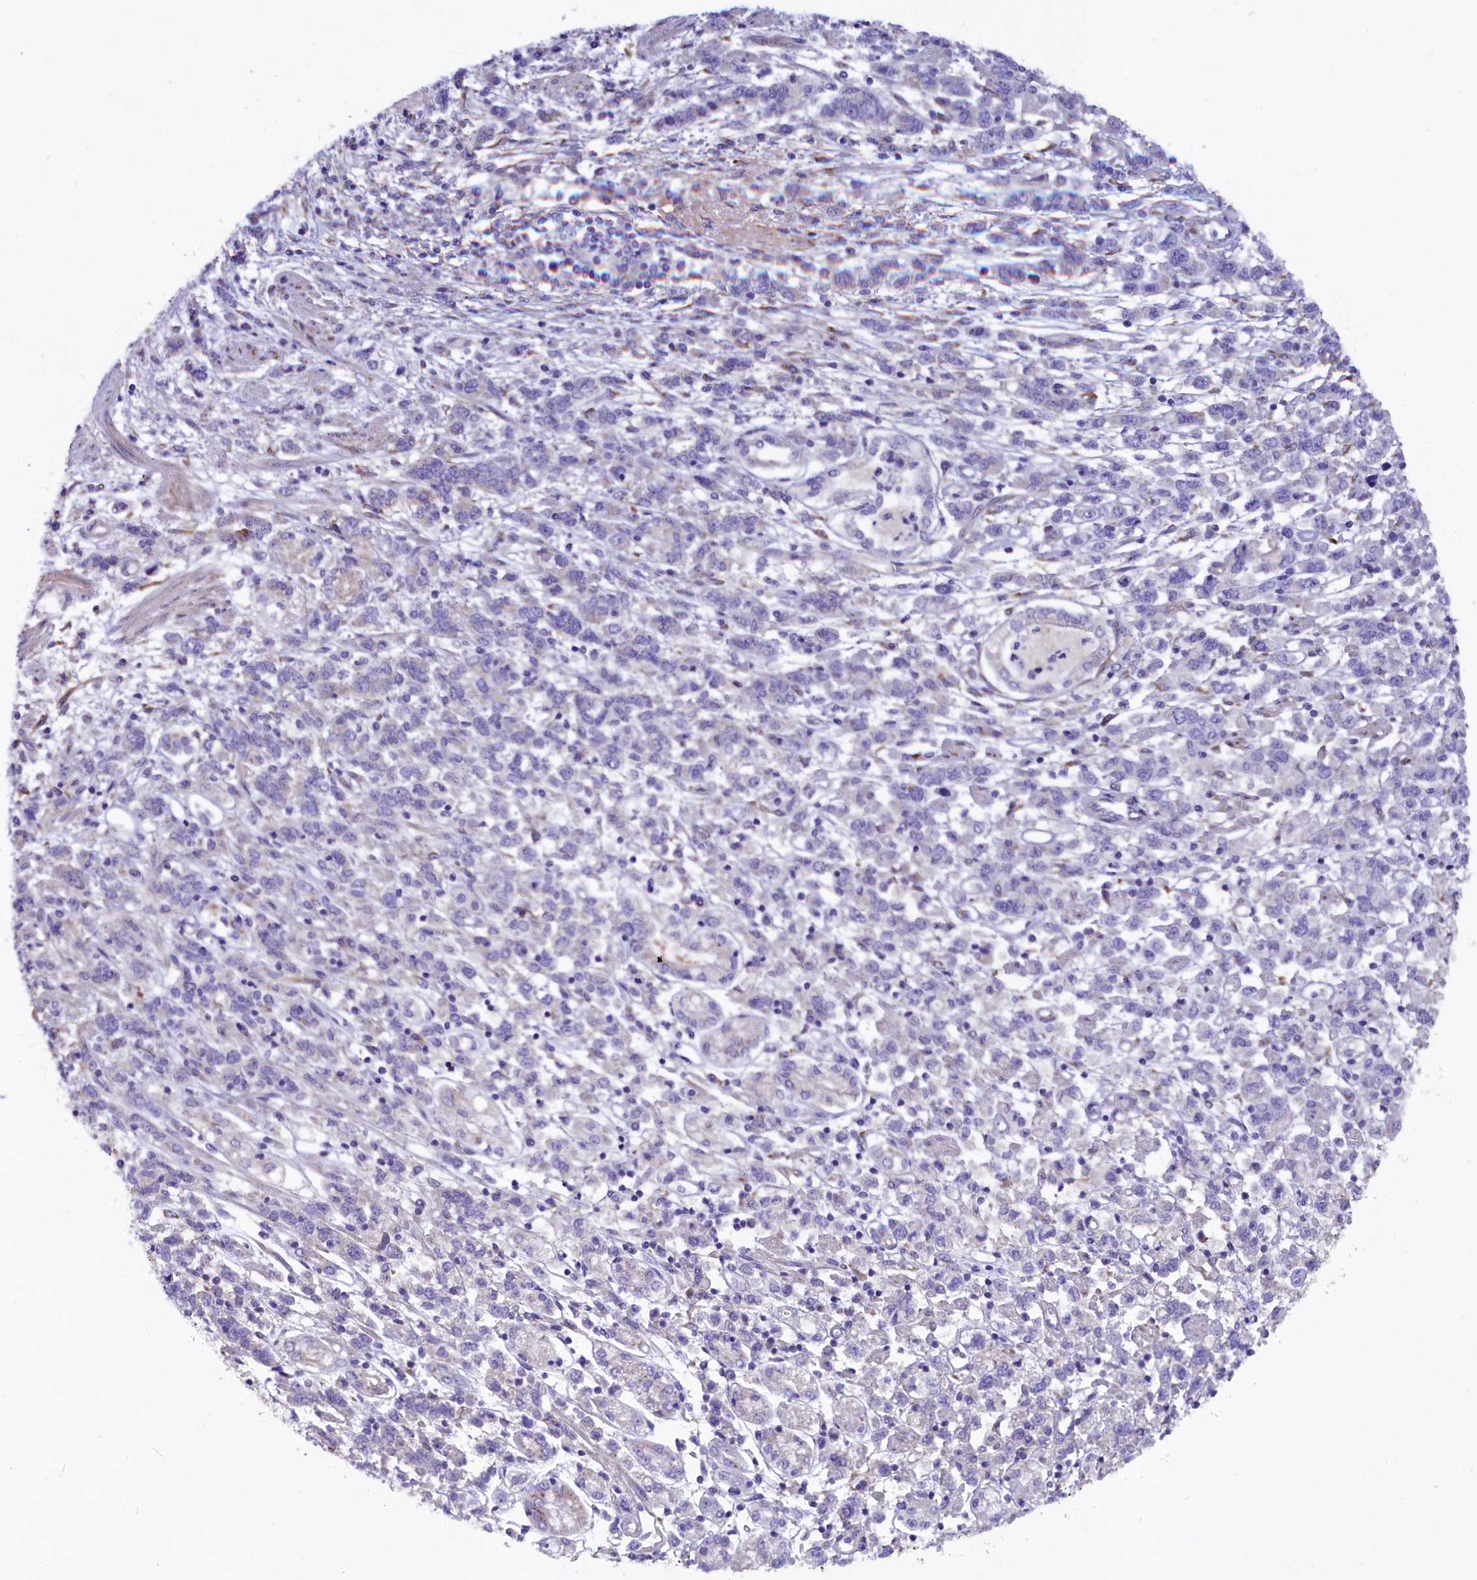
{"staining": {"intensity": "negative", "quantity": "none", "location": "none"}, "tissue": "stomach cancer", "cell_type": "Tumor cells", "image_type": "cancer", "snomed": [{"axis": "morphology", "description": "Adenocarcinoma, NOS"}, {"axis": "topography", "description": "Stomach"}], "caption": "The immunohistochemistry (IHC) photomicrograph has no significant positivity in tumor cells of stomach cancer (adenocarcinoma) tissue.", "gene": "GPR108", "patient": {"sex": "female", "age": 76}}